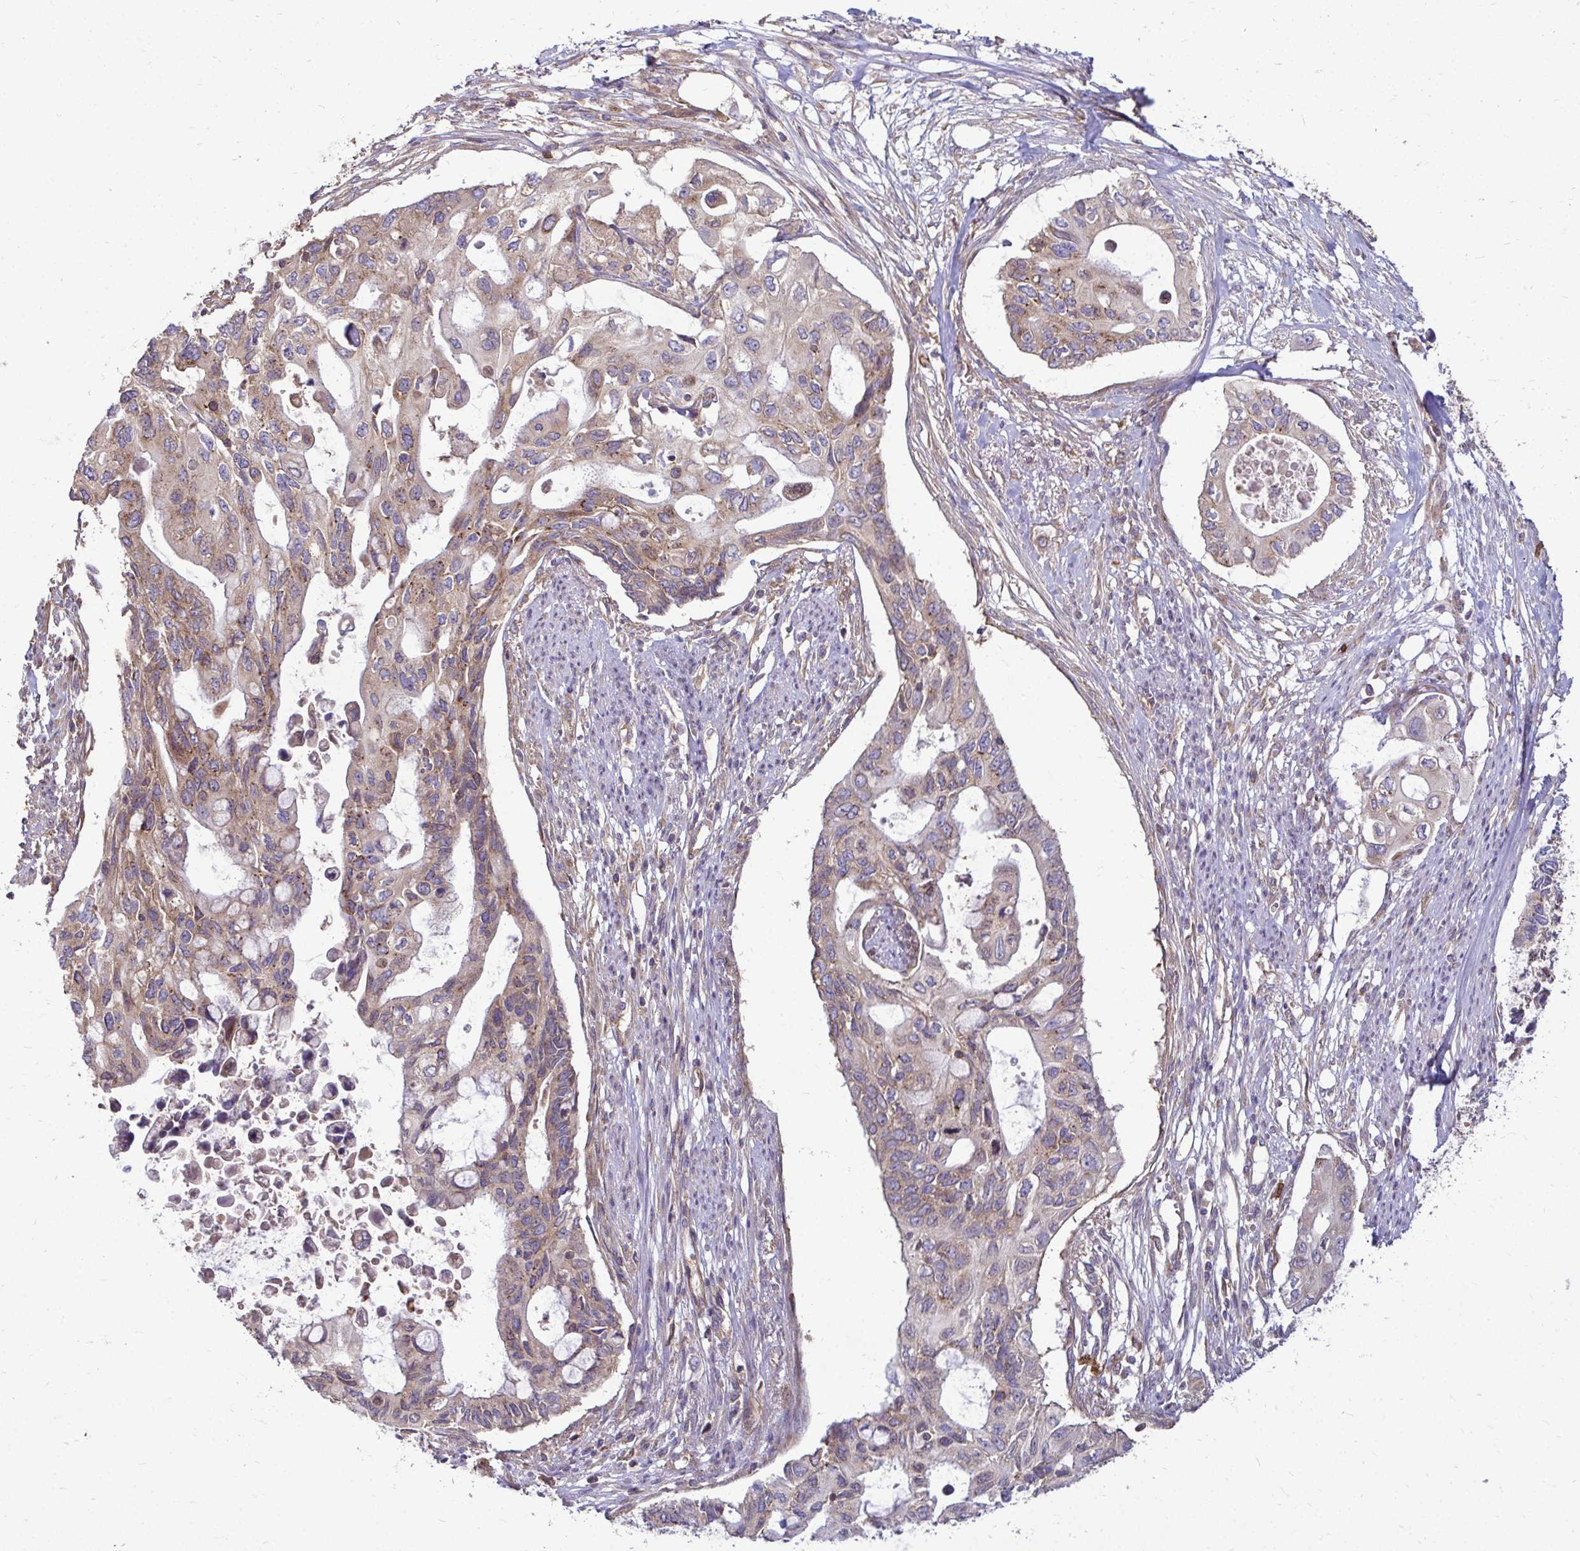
{"staining": {"intensity": "weak", "quantity": "25%-75%", "location": "cytoplasmic/membranous"}, "tissue": "pancreatic cancer", "cell_type": "Tumor cells", "image_type": "cancer", "snomed": [{"axis": "morphology", "description": "Adenocarcinoma, NOS"}, {"axis": "topography", "description": "Pancreas"}], "caption": "This photomicrograph reveals immunohistochemistry staining of human adenocarcinoma (pancreatic), with low weak cytoplasmic/membranous expression in about 25%-75% of tumor cells.", "gene": "FMR1", "patient": {"sex": "female", "age": 63}}